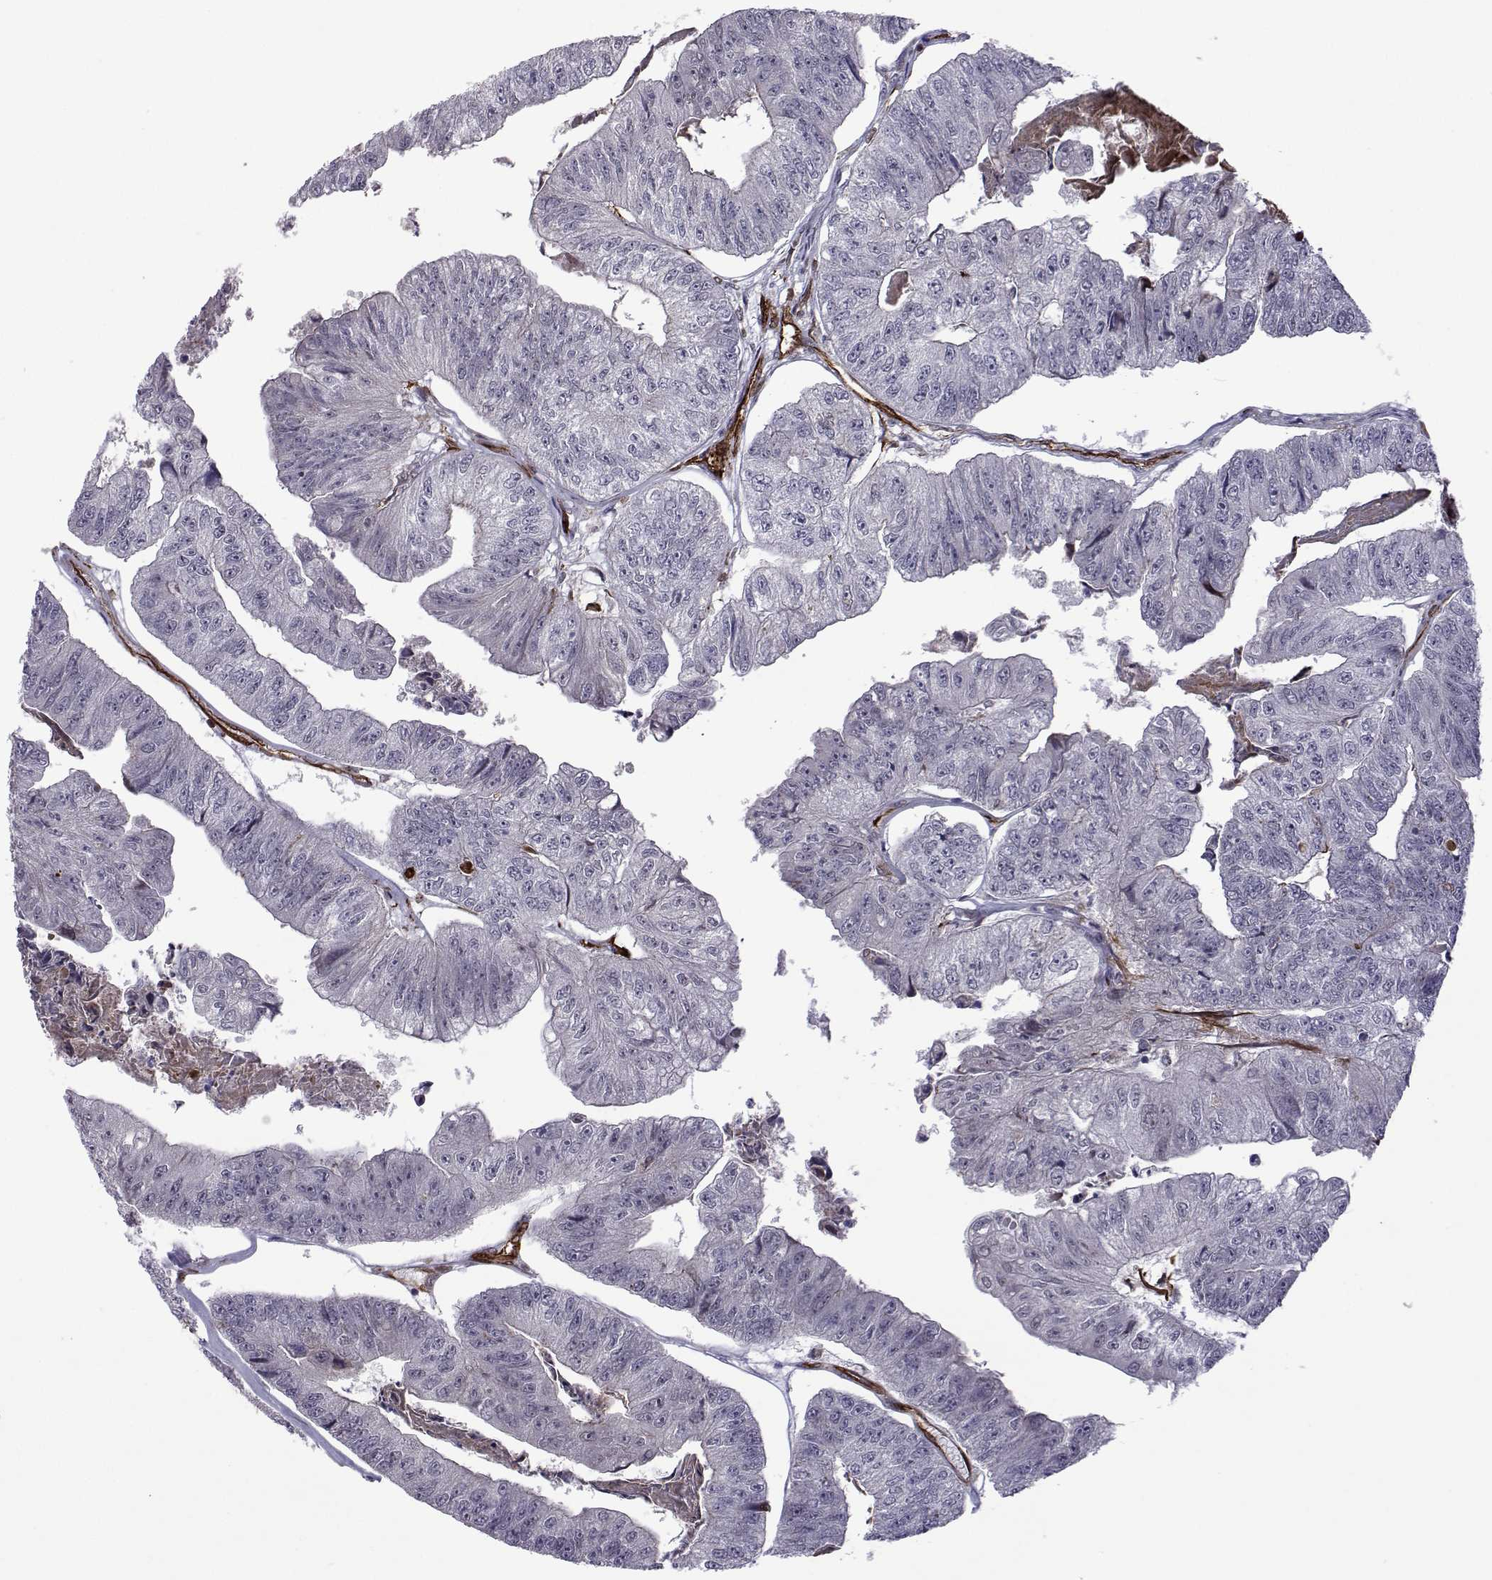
{"staining": {"intensity": "negative", "quantity": "none", "location": "none"}, "tissue": "colorectal cancer", "cell_type": "Tumor cells", "image_type": "cancer", "snomed": [{"axis": "morphology", "description": "Adenocarcinoma, NOS"}, {"axis": "topography", "description": "Colon"}], "caption": "IHC photomicrograph of neoplastic tissue: colorectal cancer stained with DAB displays no significant protein staining in tumor cells.", "gene": "EFCAB3", "patient": {"sex": "female", "age": 67}}